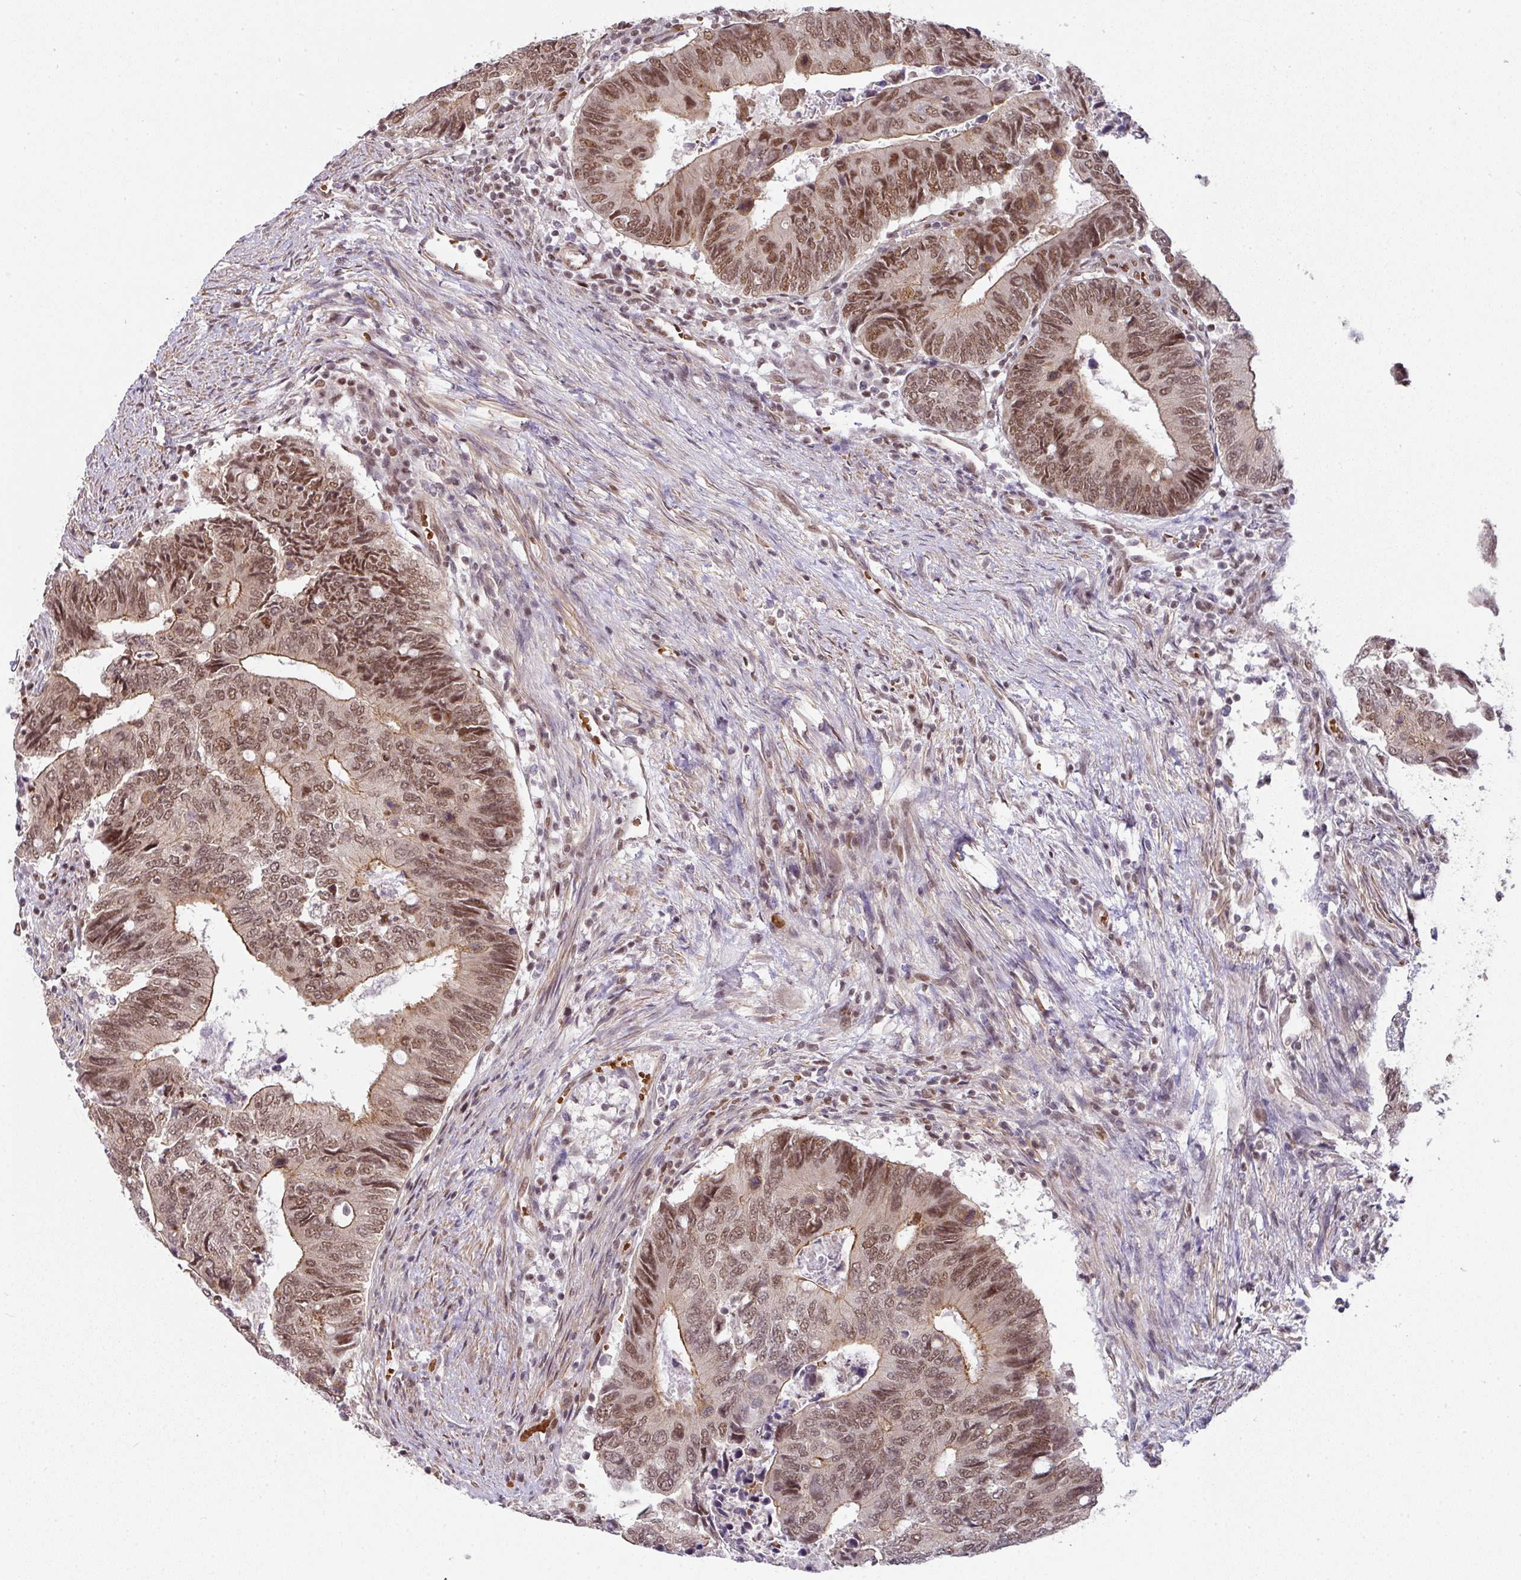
{"staining": {"intensity": "moderate", "quantity": ">75%", "location": "cytoplasmic/membranous,nuclear"}, "tissue": "colorectal cancer", "cell_type": "Tumor cells", "image_type": "cancer", "snomed": [{"axis": "morphology", "description": "Adenocarcinoma, NOS"}, {"axis": "topography", "description": "Colon"}], "caption": "Immunohistochemical staining of human adenocarcinoma (colorectal) shows medium levels of moderate cytoplasmic/membranous and nuclear protein staining in about >75% of tumor cells. The staining was performed using DAB (3,3'-diaminobenzidine) to visualize the protein expression in brown, while the nuclei were stained in blue with hematoxylin (Magnification: 20x).", "gene": "NCOA5", "patient": {"sex": "male", "age": 87}}